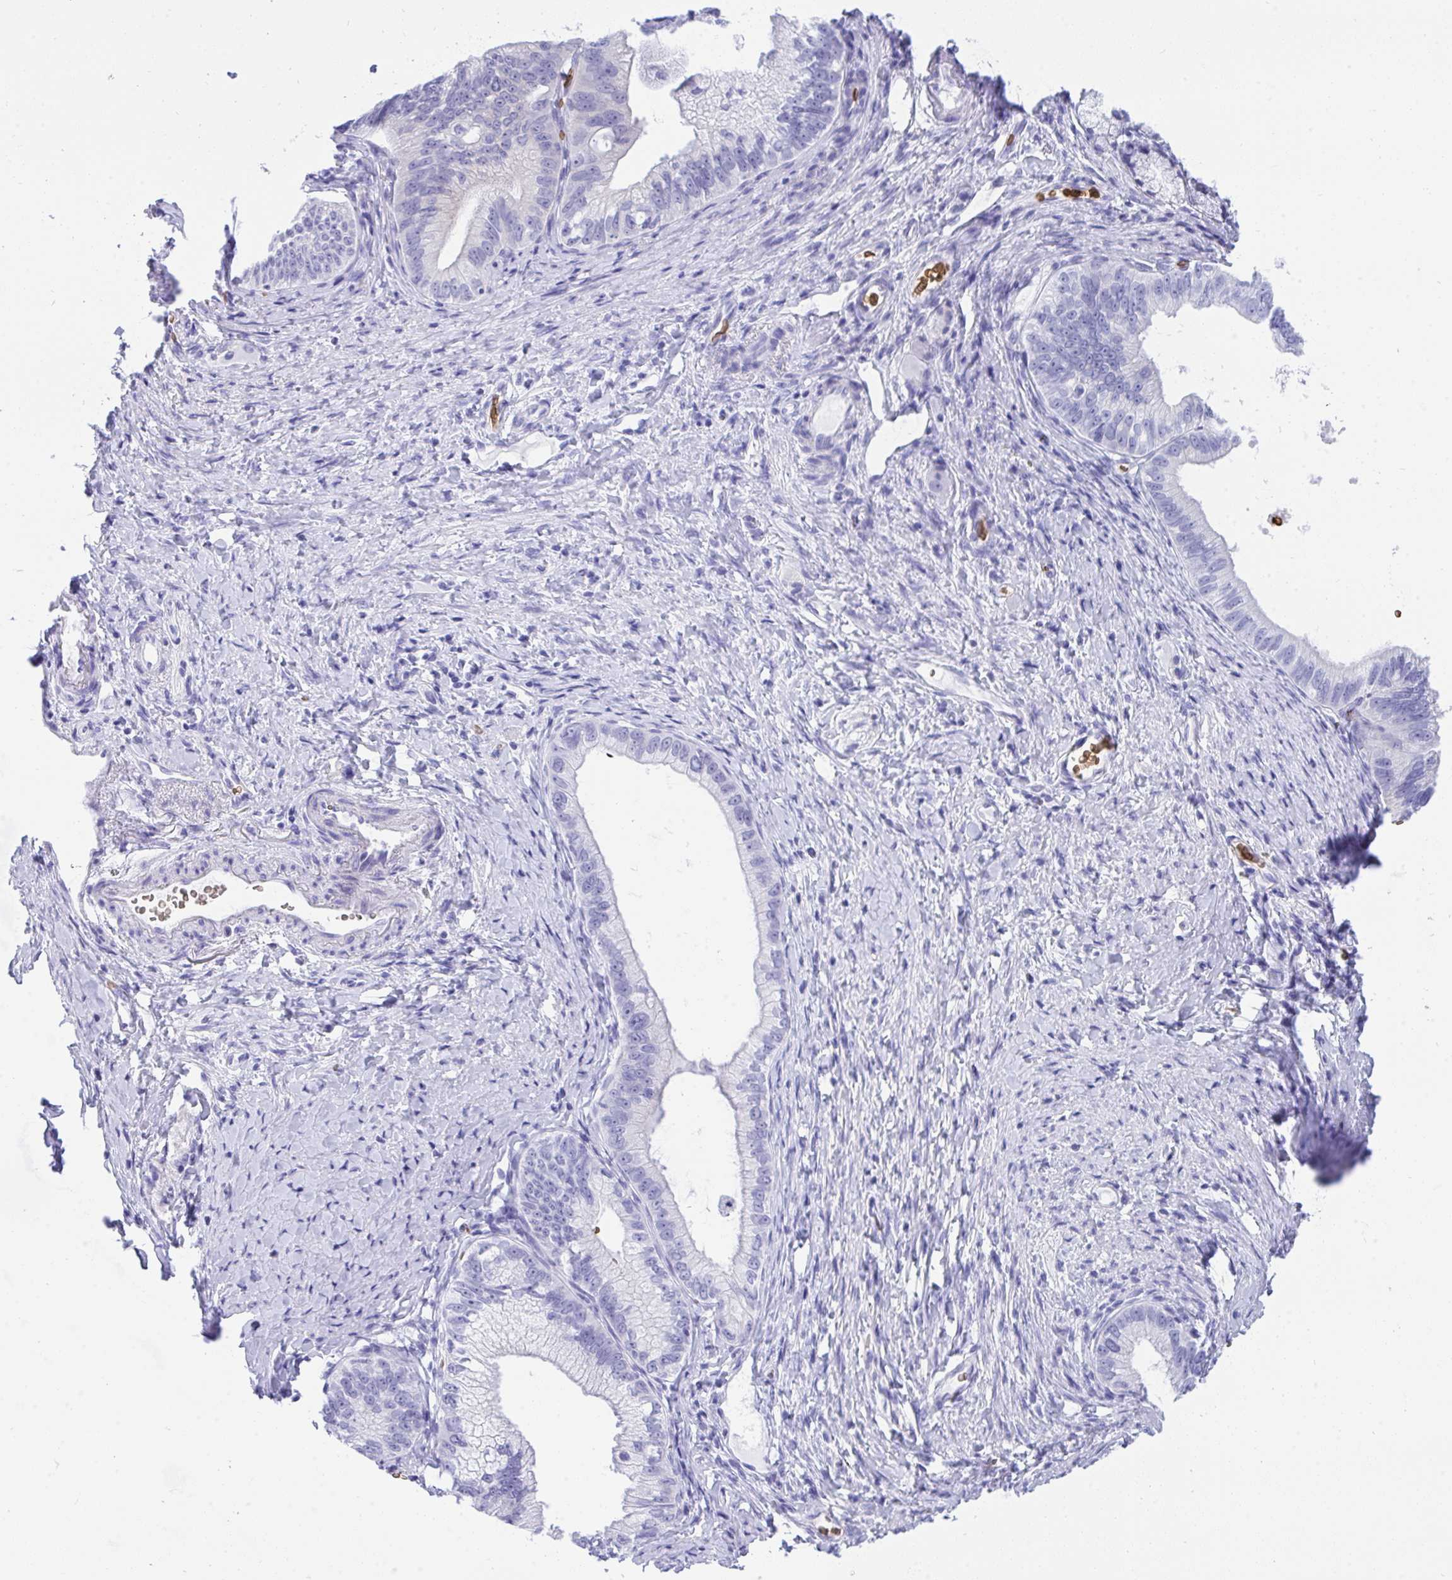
{"staining": {"intensity": "negative", "quantity": "none", "location": "none"}, "tissue": "pancreatic cancer", "cell_type": "Tumor cells", "image_type": "cancer", "snomed": [{"axis": "morphology", "description": "Adenocarcinoma, NOS"}, {"axis": "topography", "description": "Pancreas"}], "caption": "There is no significant positivity in tumor cells of pancreatic cancer (adenocarcinoma). Brightfield microscopy of immunohistochemistry (IHC) stained with DAB (3,3'-diaminobenzidine) (brown) and hematoxylin (blue), captured at high magnification.", "gene": "ANK1", "patient": {"sex": "male", "age": 70}}